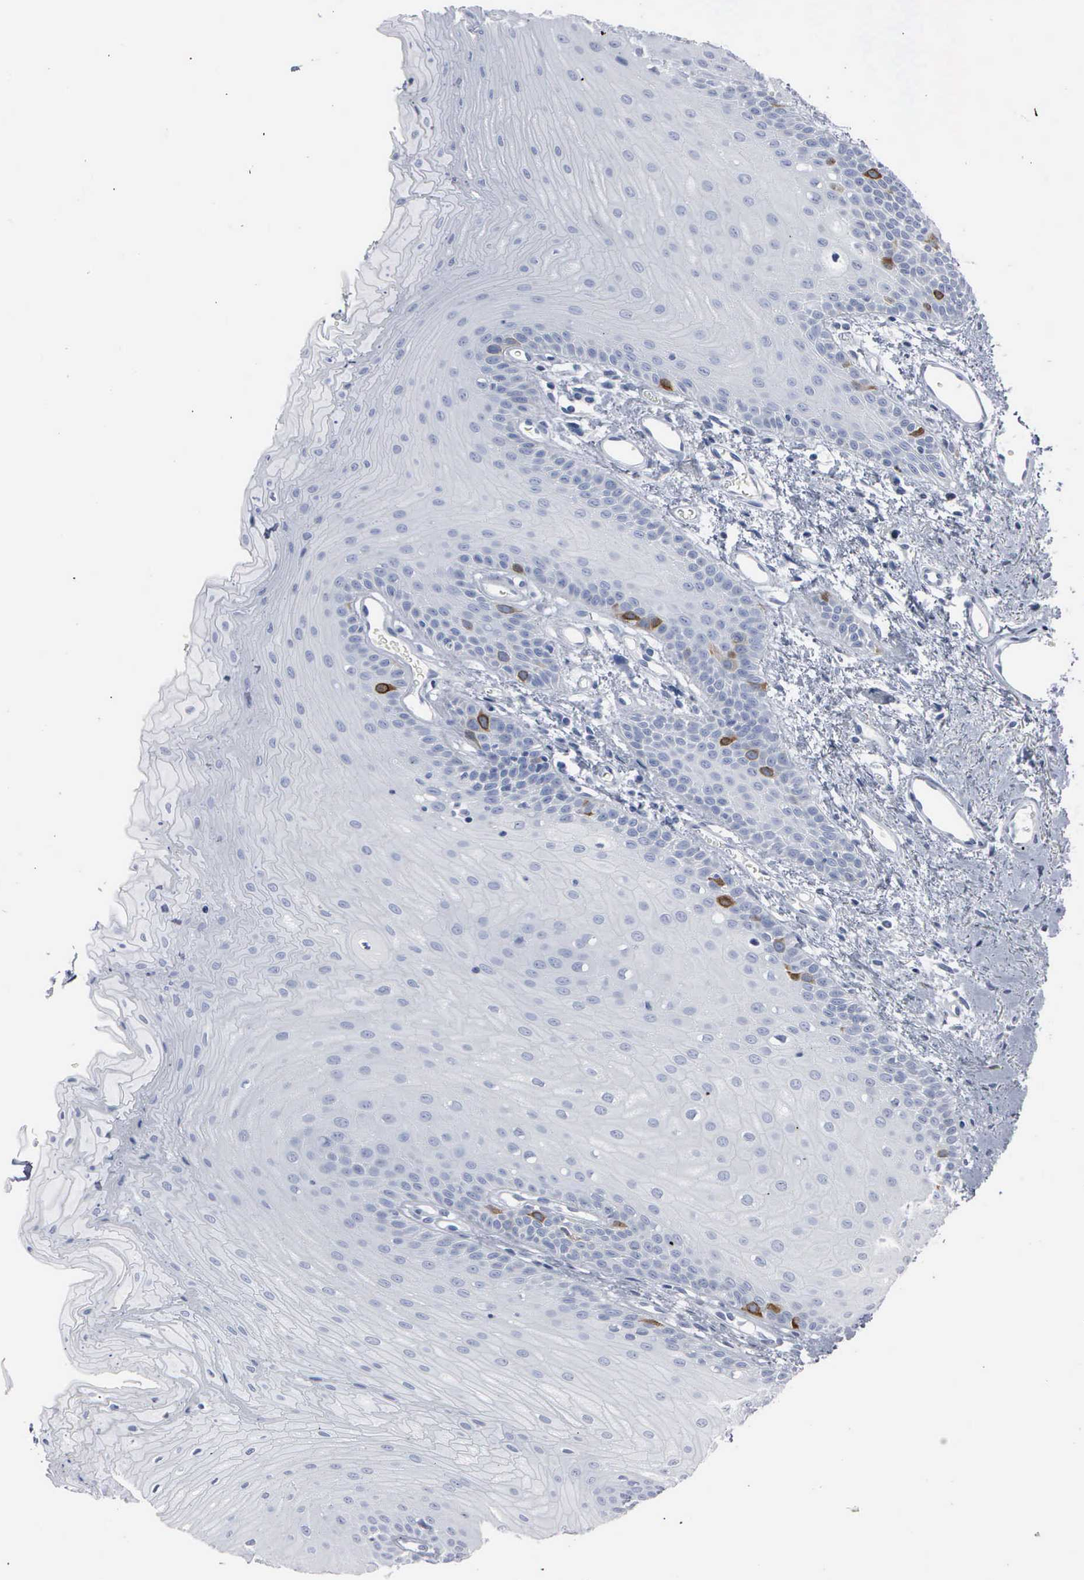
{"staining": {"intensity": "moderate", "quantity": "<25%", "location": "cytoplasmic/membranous"}, "tissue": "oral mucosa", "cell_type": "Squamous epithelial cells", "image_type": "normal", "snomed": [{"axis": "morphology", "description": "Normal tissue, NOS"}, {"axis": "topography", "description": "Oral tissue"}], "caption": "About <25% of squamous epithelial cells in normal oral mucosa display moderate cytoplasmic/membranous protein staining as visualized by brown immunohistochemical staining.", "gene": "CCNB1", "patient": {"sex": "male", "age": 52}}